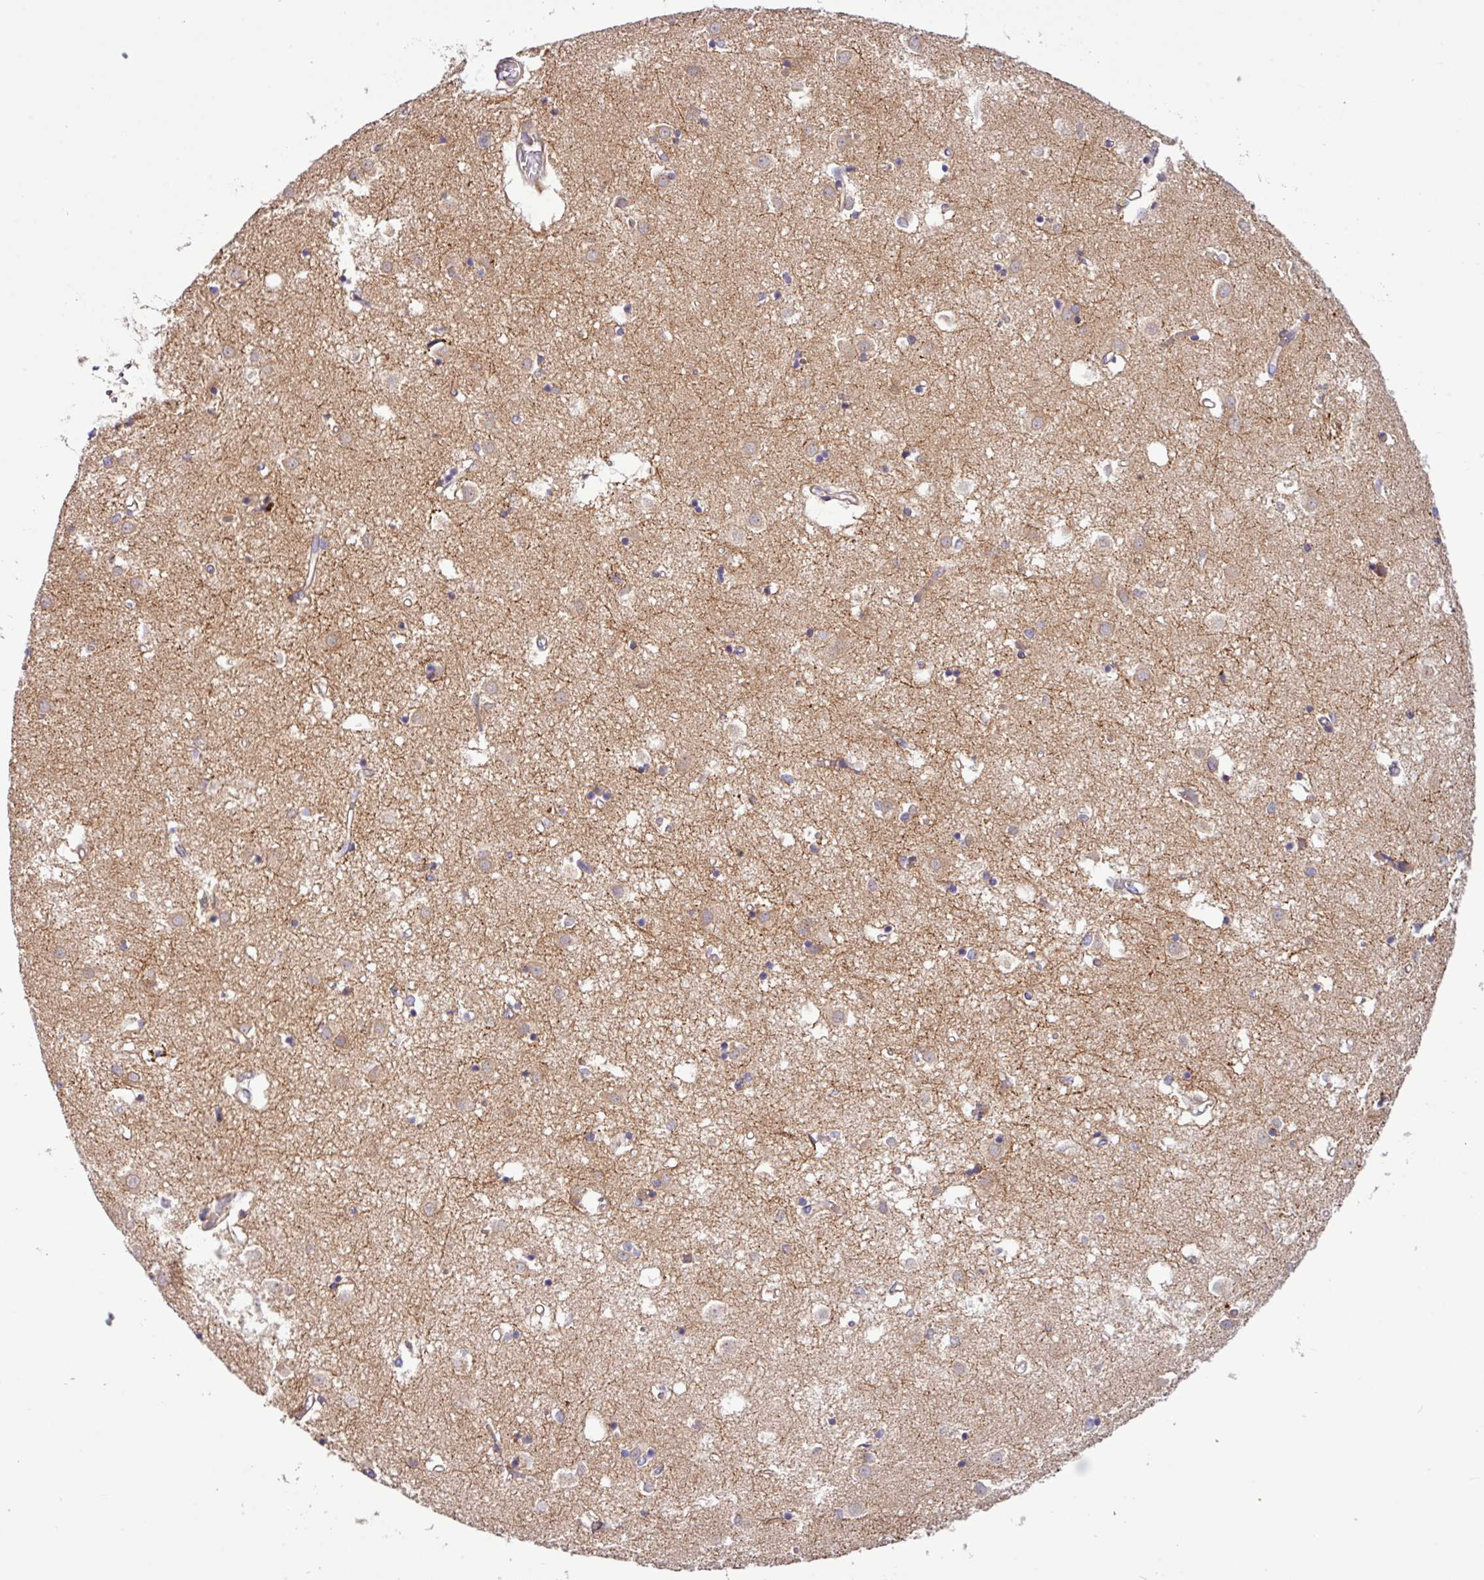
{"staining": {"intensity": "weak", "quantity": "<25%", "location": "cytoplasmic/membranous"}, "tissue": "caudate", "cell_type": "Glial cells", "image_type": "normal", "snomed": [{"axis": "morphology", "description": "Normal tissue, NOS"}, {"axis": "topography", "description": "Lateral ventricle wall"}], "caption": "DAB immunohistochemical staining of benign caudate displays no significant positivity in glial cells.", "gene": "TM2D2", "patient": {"sex": "male", "age": 70}}